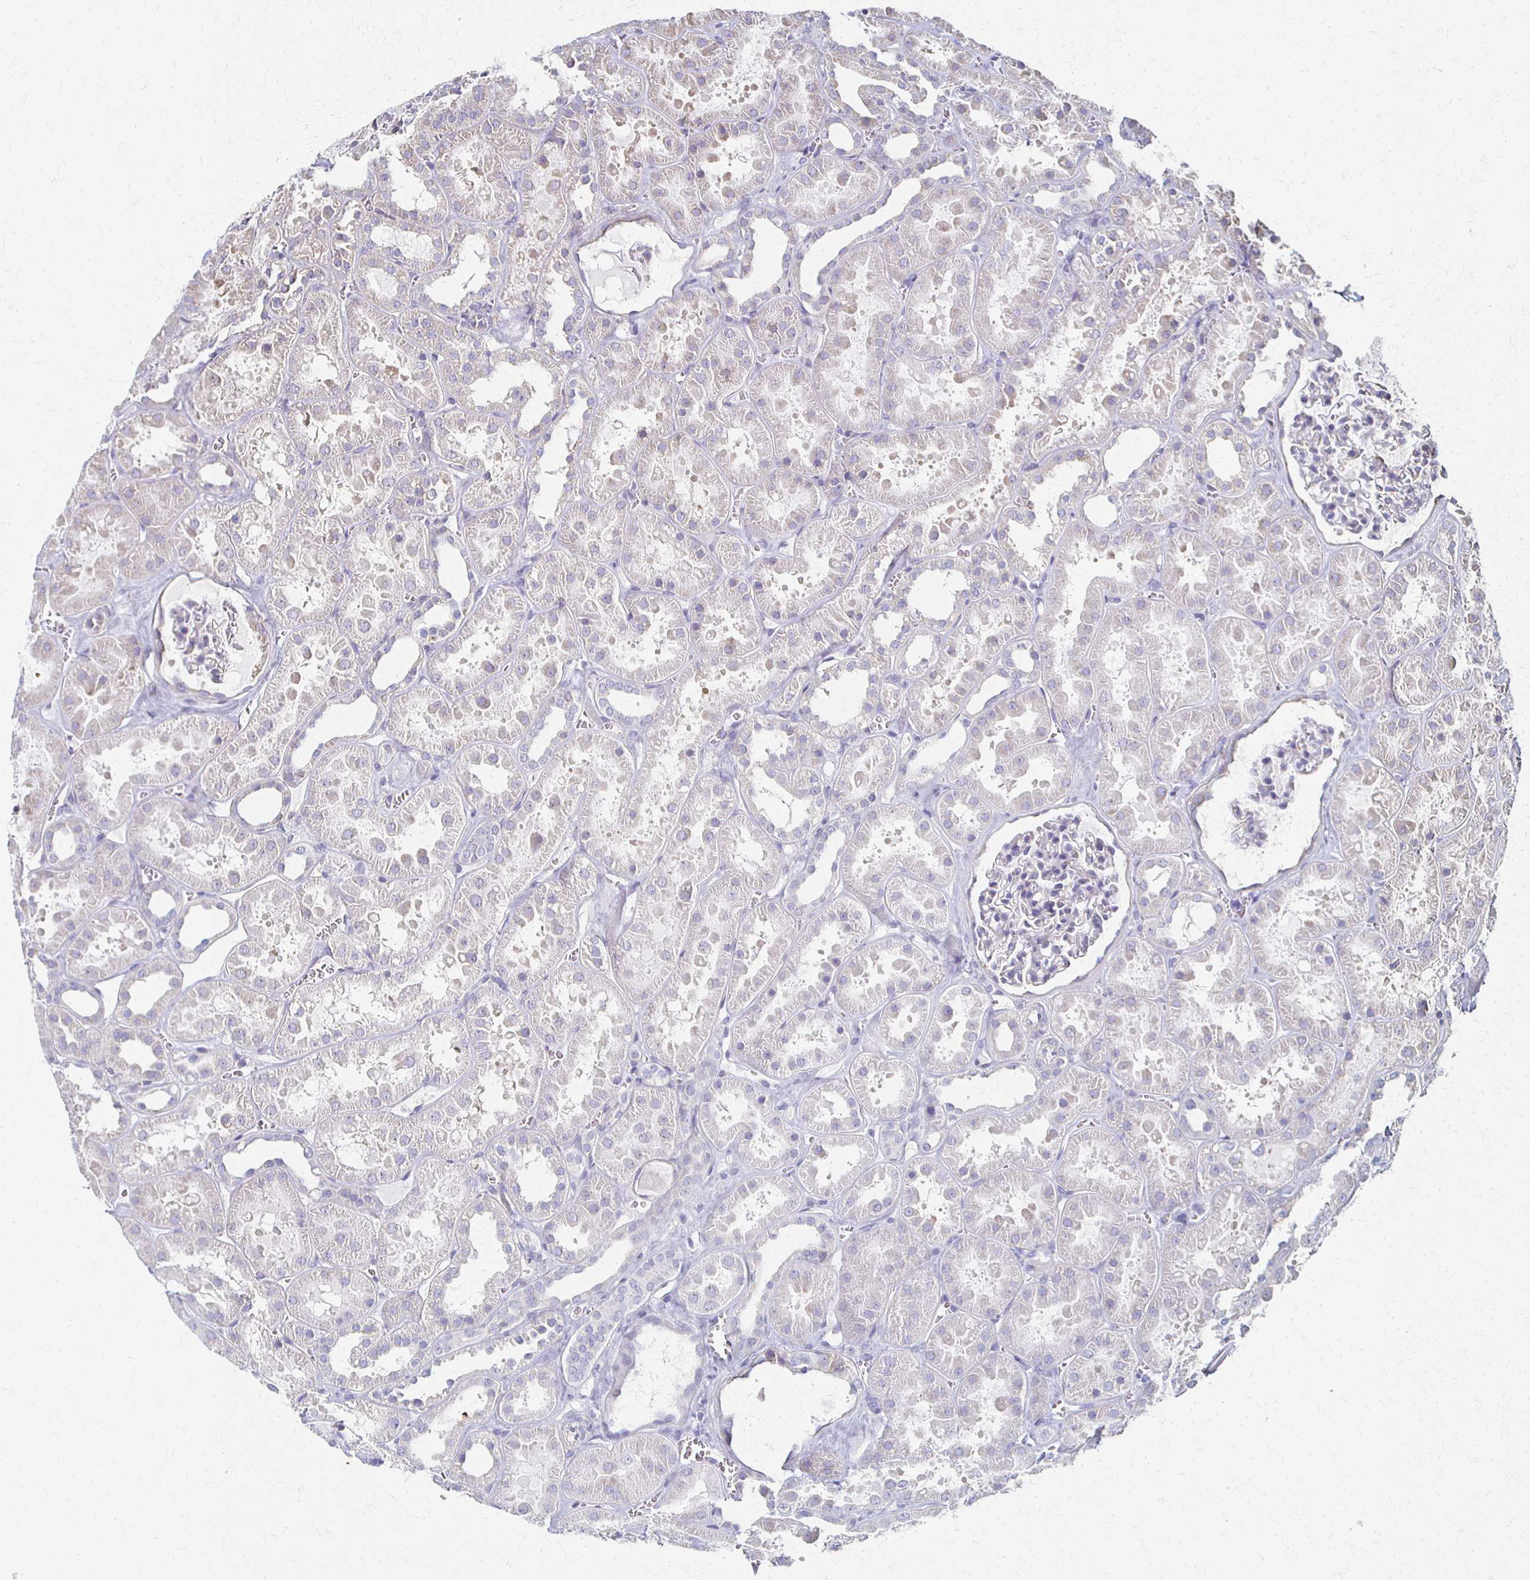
{"staining": {"intensity": "negative", "quantity": "none", "location": "none"}, "tissue": "kidney", "cell_type": "Cells in glomeruli", "image_type": "normal", "snomed": [{"axis": "morphology", "description": "Normal tissue, NOS"}, {"axis": "topography", "description": "Kidney"}], "caption": "DAB (3,3'-diaminobenzidine) immunohistochemical staining of unremarkable kidney displays no significant staining in cells in glomeruli.", "gene": "ATP1A3", "patient": {"sex": "female", "age": 41}}